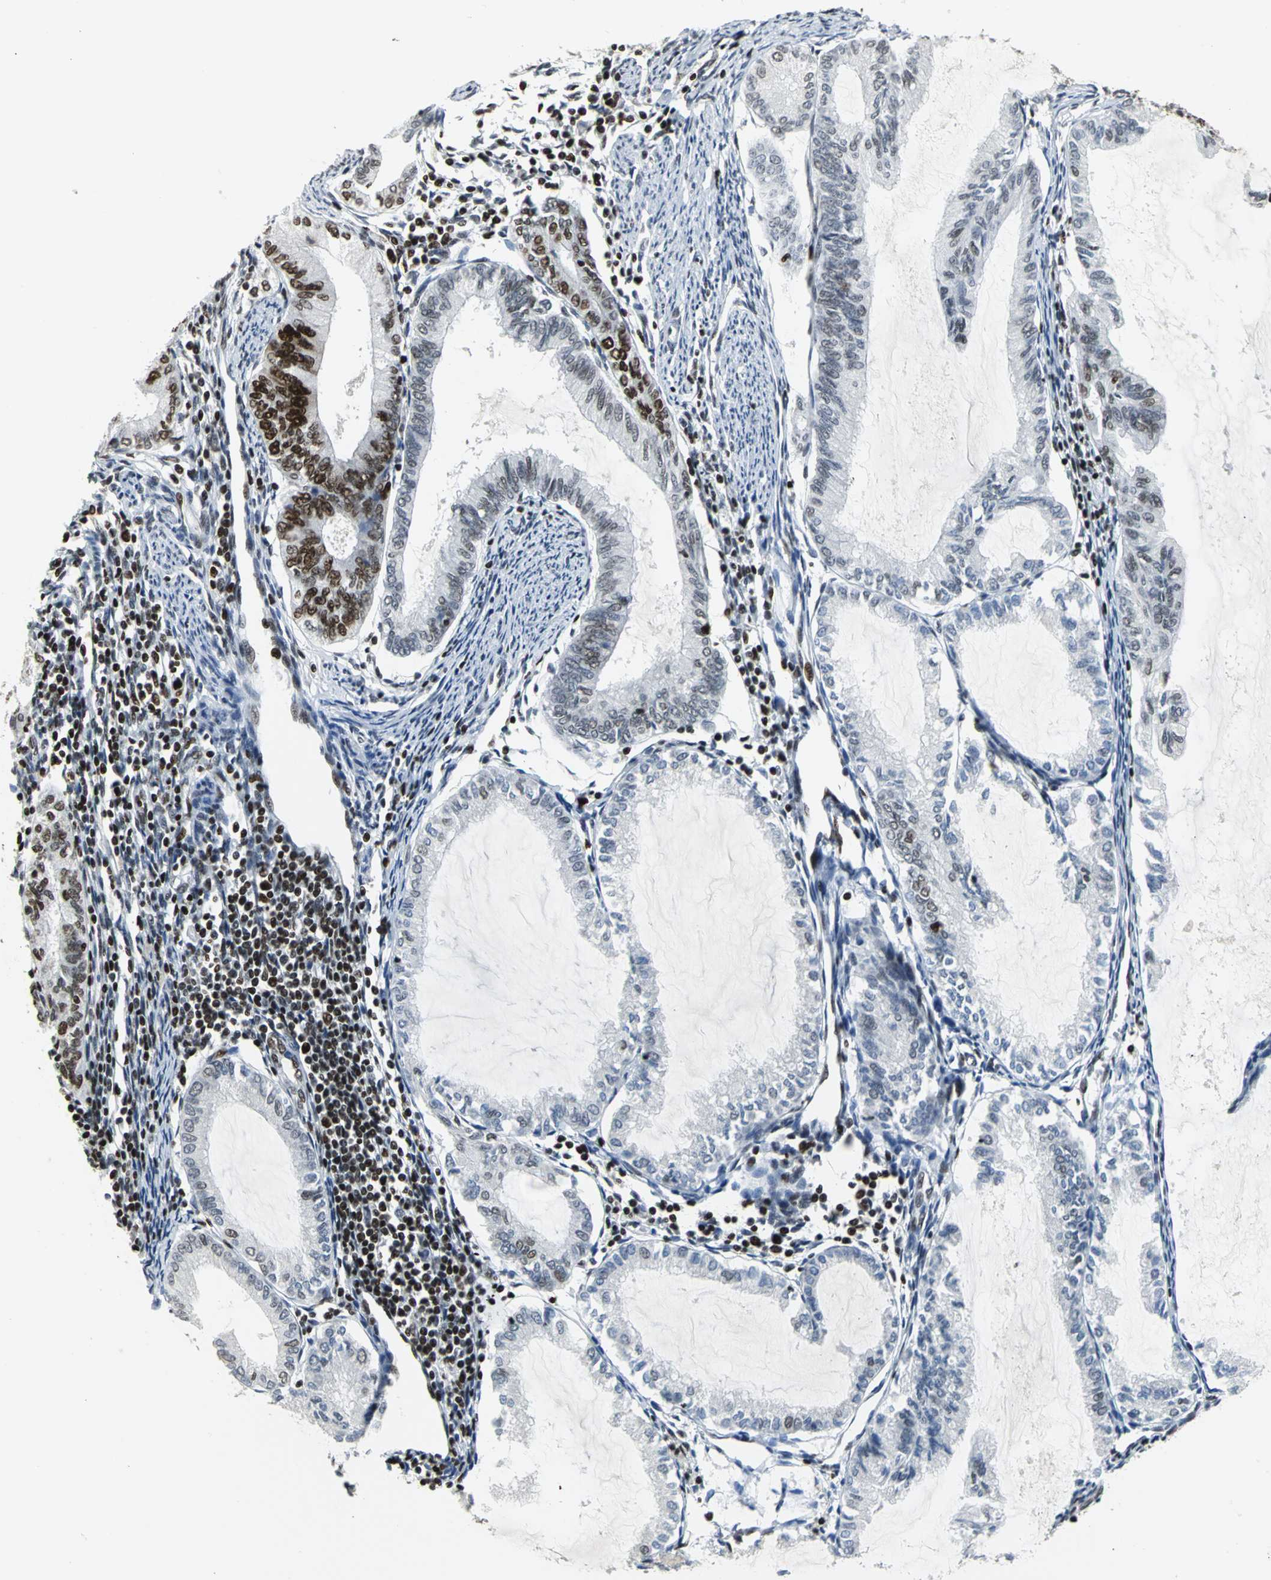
{"staining": {"intensity": "strong", "quantity": "<25%", "location": "nuclear"}, "tissue": "endometrial cancer", "cell_type": "Tumor cells", "image_type": "cancer", "snomed": [{"axis": "morphology", "description": "Adenocarcinoma, NOS"}, {"axis": "topography", "description": "Endometrium"}], "caption": "This micrograph displays immunohistochemistry staining of human endometrial cancer (adenocarcinoma), with medium strong nuclear positivity in about <25% of tumor cells.", "gene": "HNRNPD", "patient": {"sex": "female", "age": 86}}